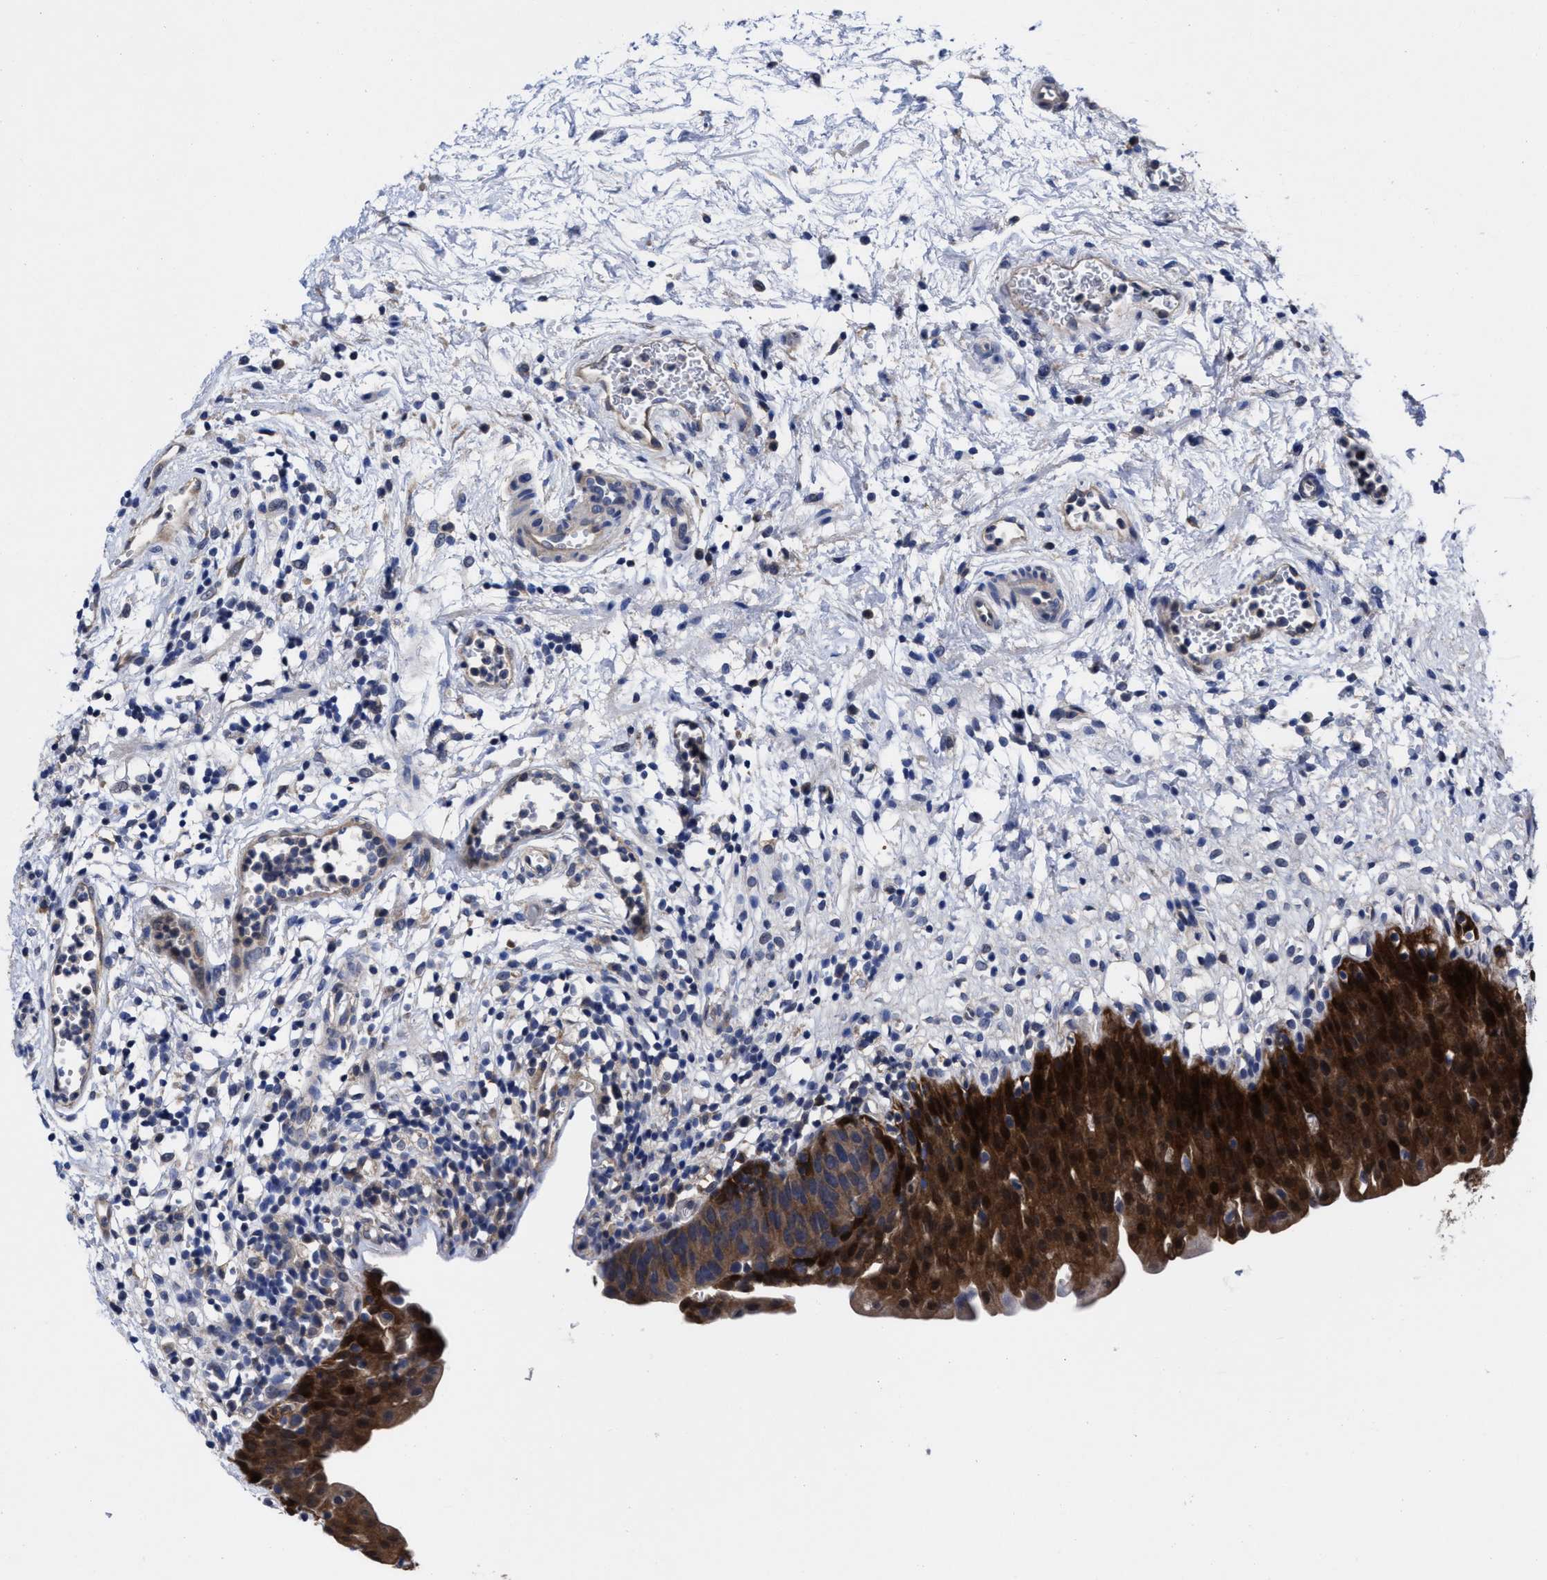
{"staining": {"intensity": "strong", "quantity": ">75%", "location": "cytoplasmic/membranous"}, "tissue": "urinary bladder", "cell_type": "Urothelial cells", "image_type": "normal", "snomed": [{"axis": "morphology", "description": "Normal tissue, NOS"}, {"axis": "topography", "description": "Urinary bladder"}], "caption": "The micrograph reveals a brown stain indicating the presence of a protein in the cytoplasmic/membranous of urothelial cells in urinary bladder.", "gene": "TXNDC17", "patient": {"sex": "male", "age": 37}}